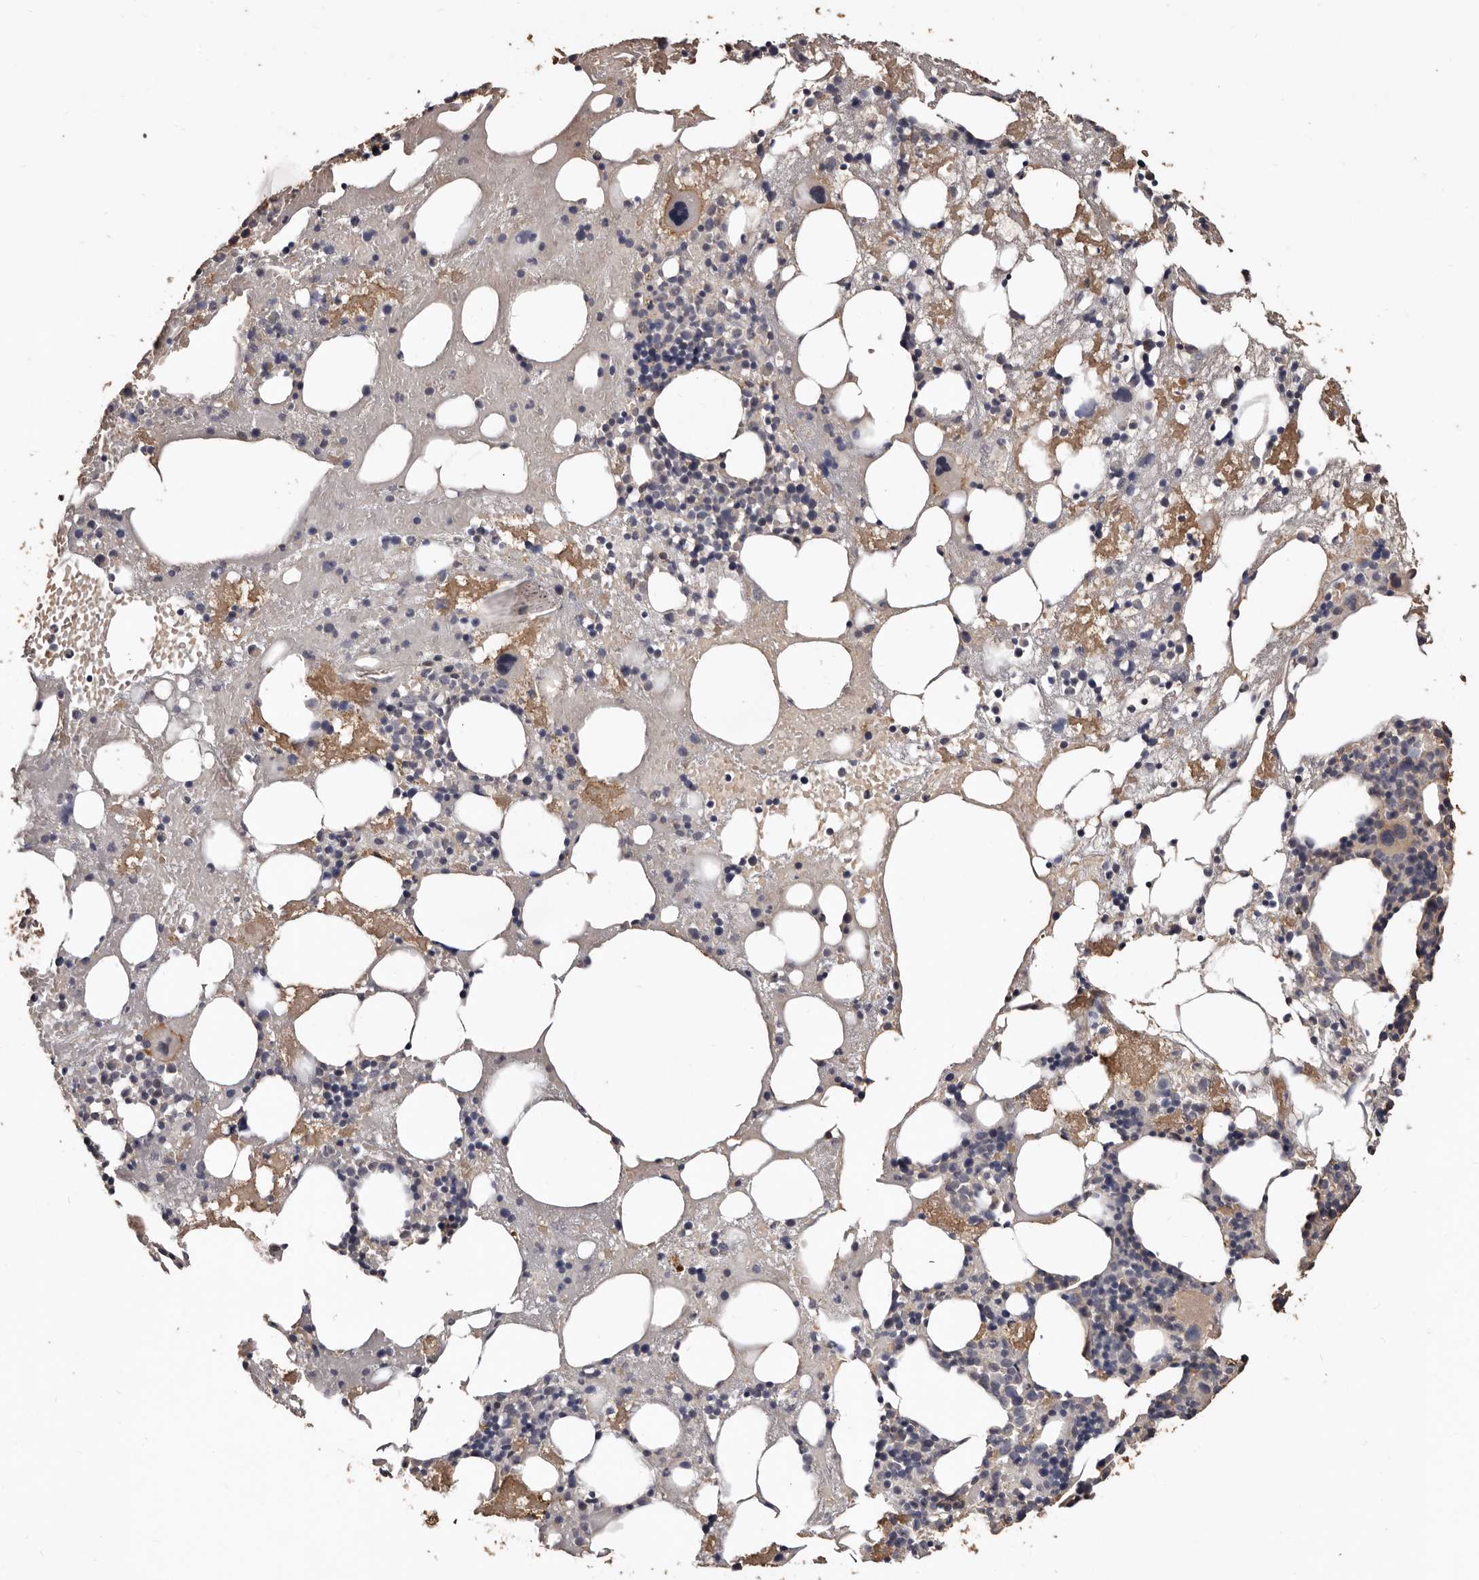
{"staining": {"intensity": "negative", "quantity": "none", "location": "none"}, "tissue": "bone marrow", "cell_type": "Hematopoietic cells", "image_type": "normal", "snomed": [{"axis": "morphology", "description": "Normal tissue, NOS"}, {"axis": "topography", "description": "Bone marrow"}], "caption": "Immunohistochemistry (IHC) of benign bone marrow shows no positivity in hematopoietic cells. Brightfield microscopy of IHC stained with DAB (brown) and hematoxylin (blue), captured at high magnification.", "gene": "INAVA", "patient": {"sex": "male", "age": 48}}